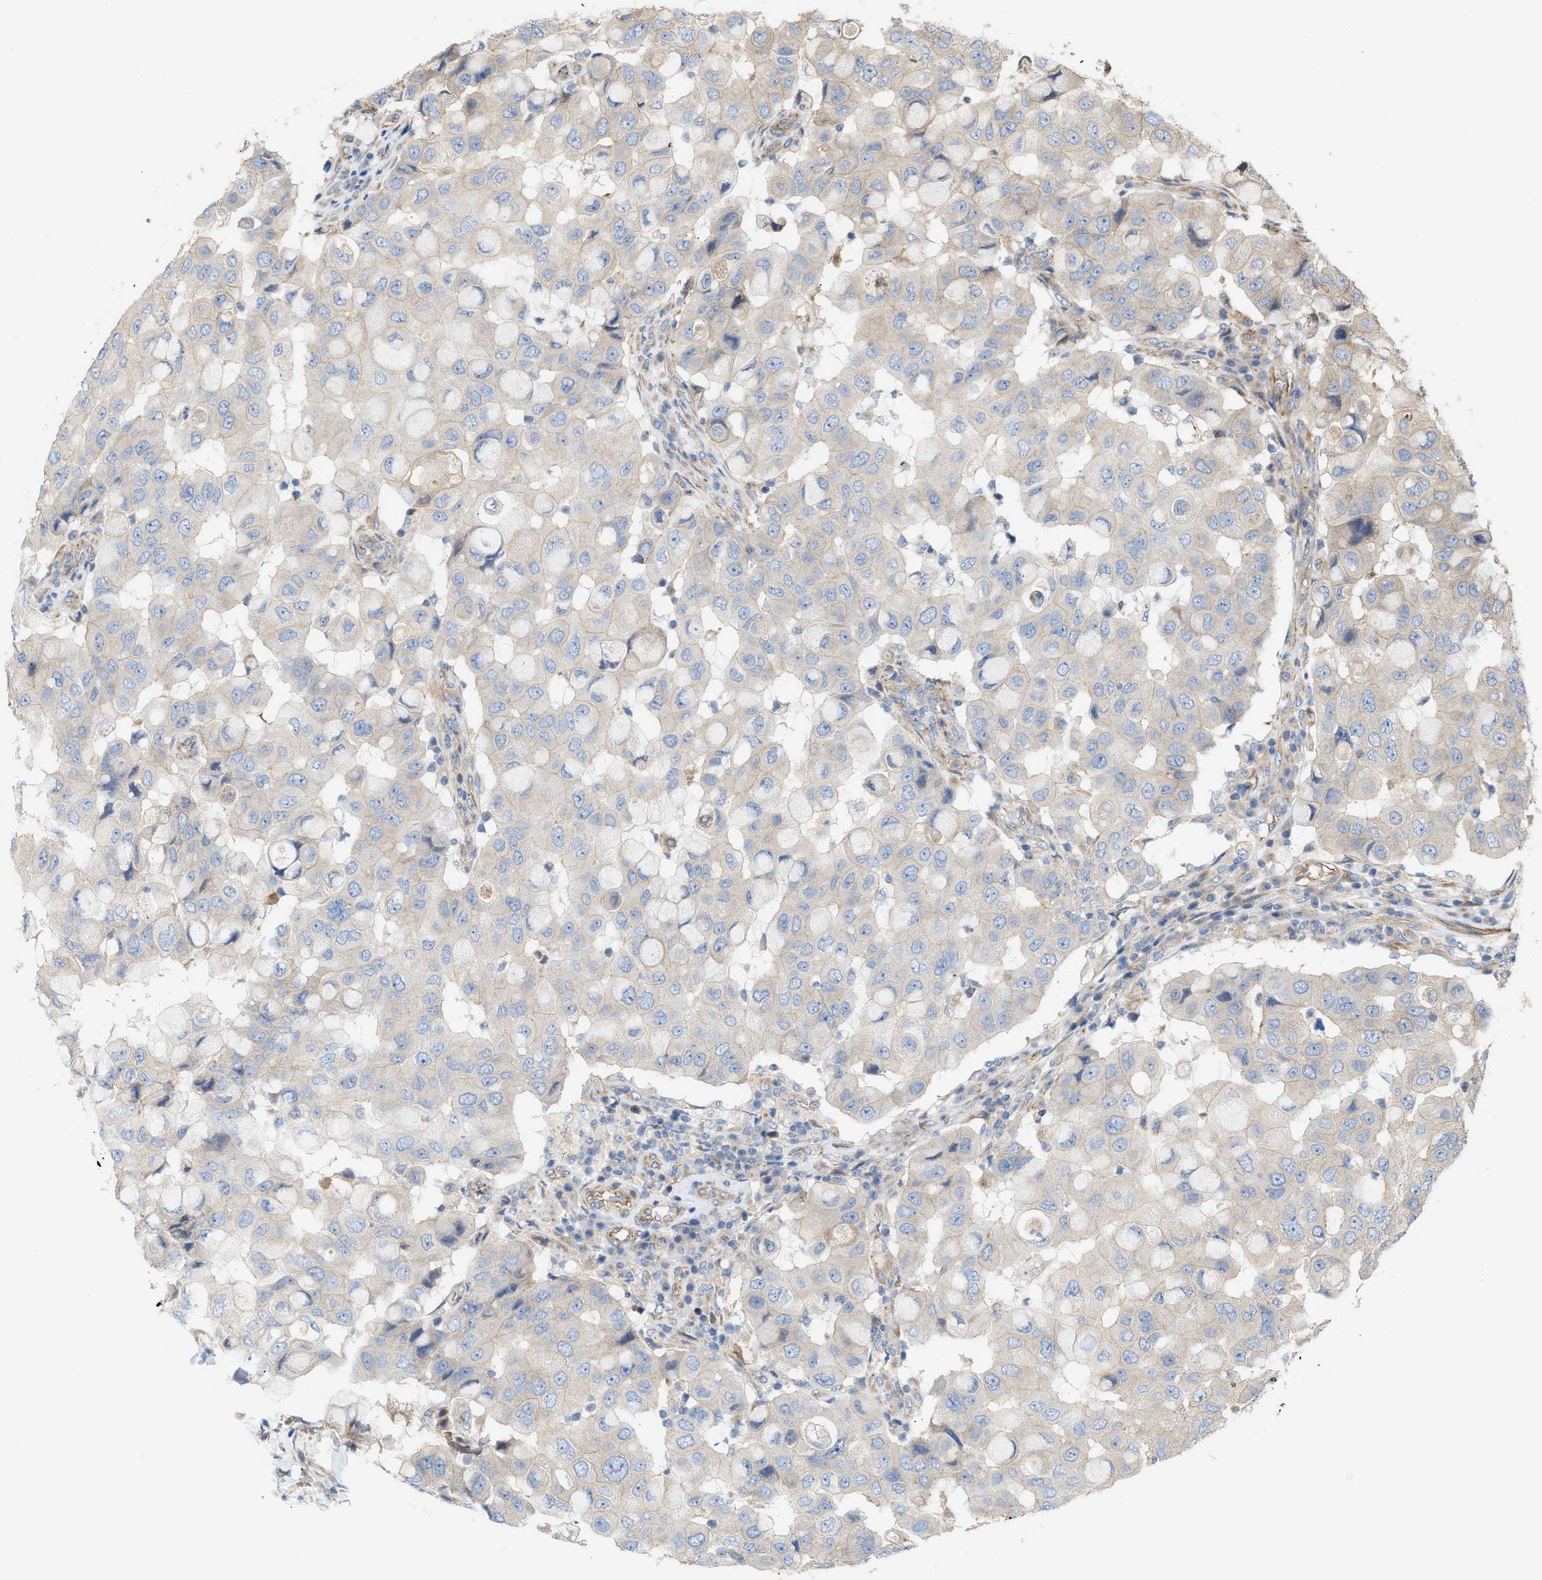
{"staining": {"intensity": "weak", "quantity": "25%-75%", "location": "cytoplasmic/membranous"}, "tissue": "breast cancer", "cell_type": "Tumor cells", "image_type": "cancer", "snomed": [{"axis": "morphology", "description": "Duct carcinoma"}, {"axis": "topography", "description": "Breast"}], "caption": "Tumor cells demonstrate low levels of weak cytoplasmic/membranous positivity in about 25%-75% of cells in breast cancer.", "gene": "EPS15L1", "patient": {"sex": "female", "age": 27}}